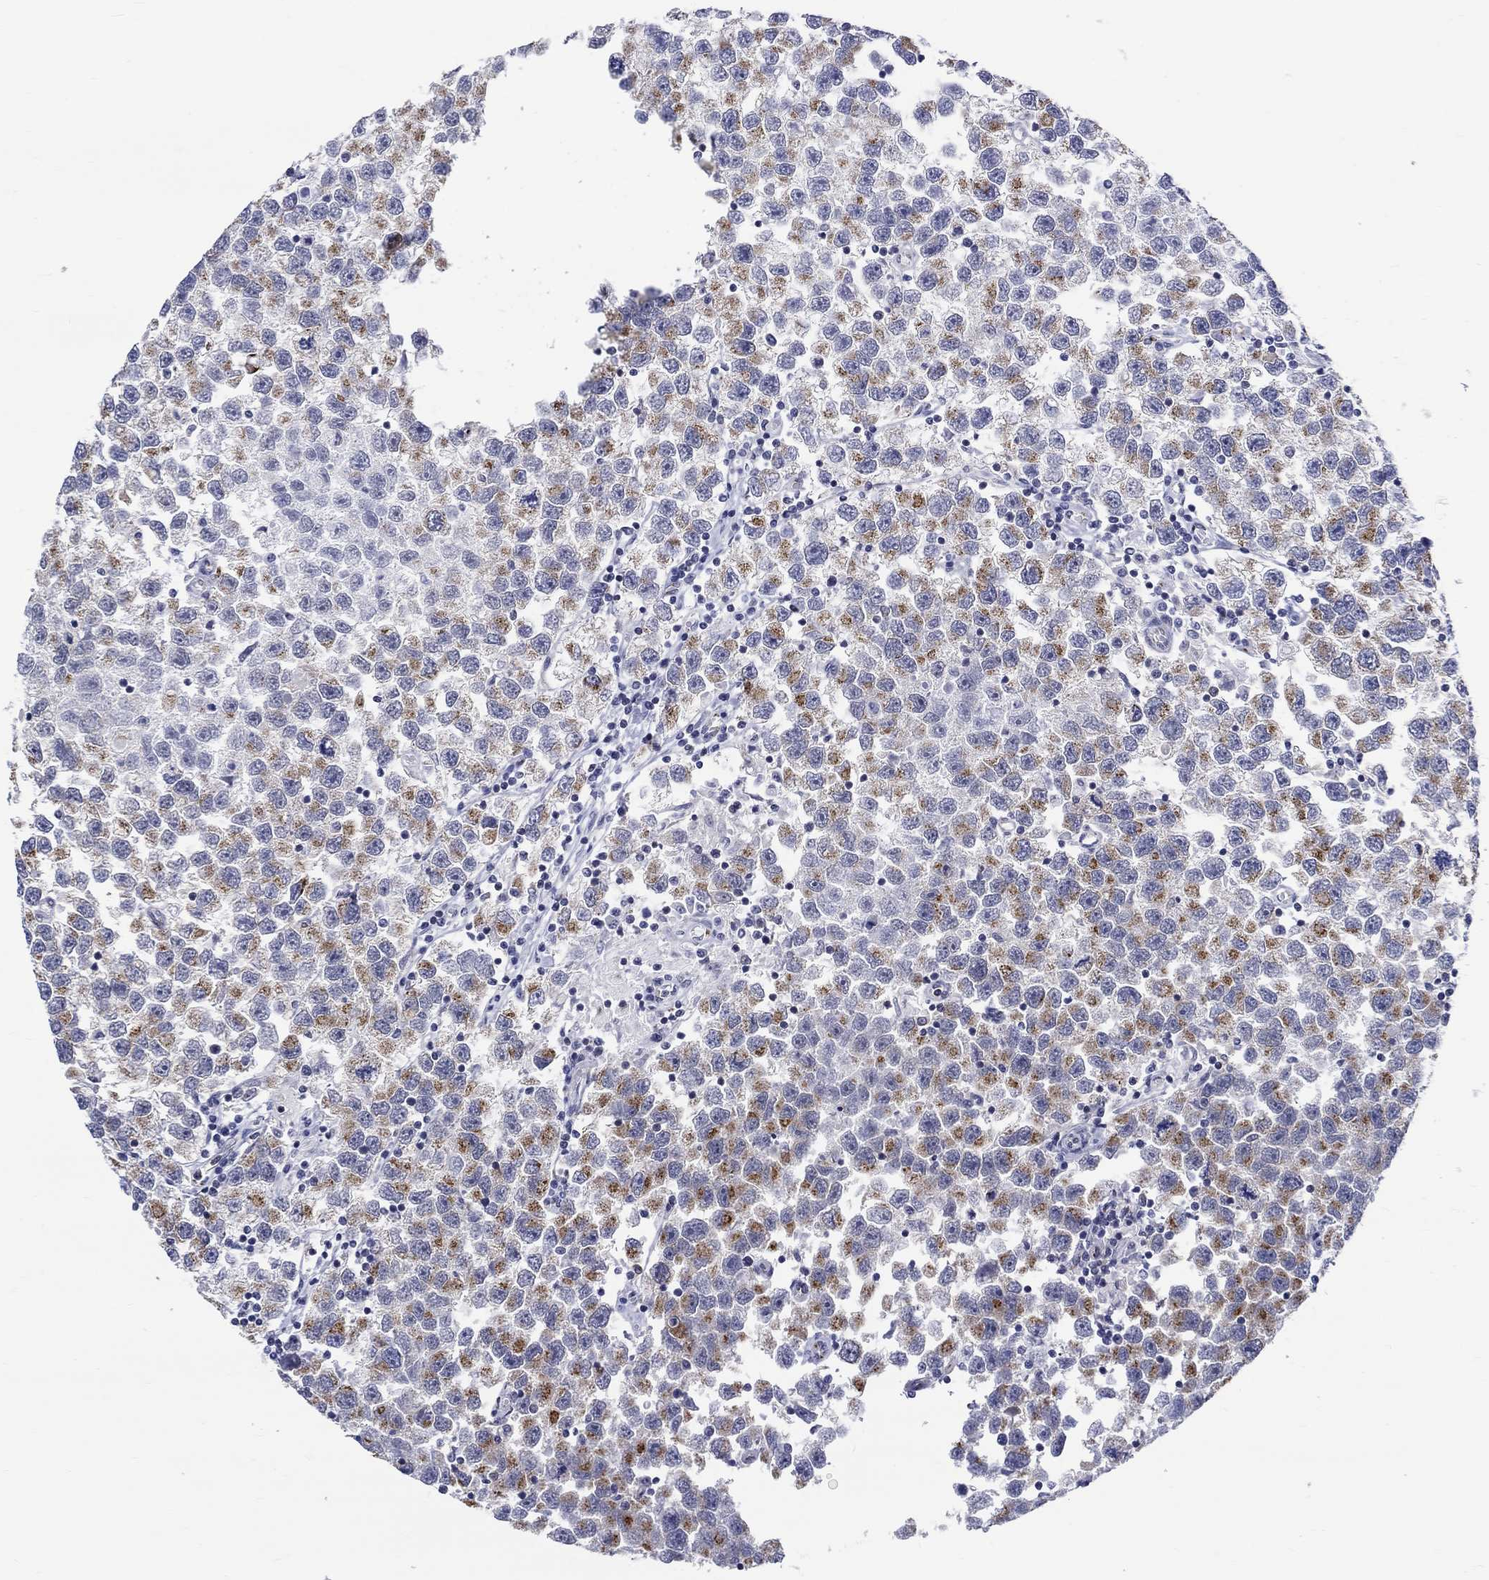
{"staining": {"intensity": "moderate", "quantity": "25%-75%", "location": "cytoplasmic/membranous"}, "tissue": "testis cancer", "cell_type": "Tumor cells", "image_type": "cancer", "snomed": [{"axis": "morphology", "description": "Seminoma, NOS"}, {"axis": "topography", "description": "Testis"}], "caption": "Immunohistochemistry (IHC) micrograph of neoplastic tissue: testis cancer (seminoma) stained using immunohistochemistry exhibits medium levels of moderate protein expression localized specifically in the cytoplasmic/membranous of tumor cells, appearing as a cytoplasmic/membranous brown color.", "gene": "ST6GALNAC1", "patient": {"sex": "male", "age": 26}}